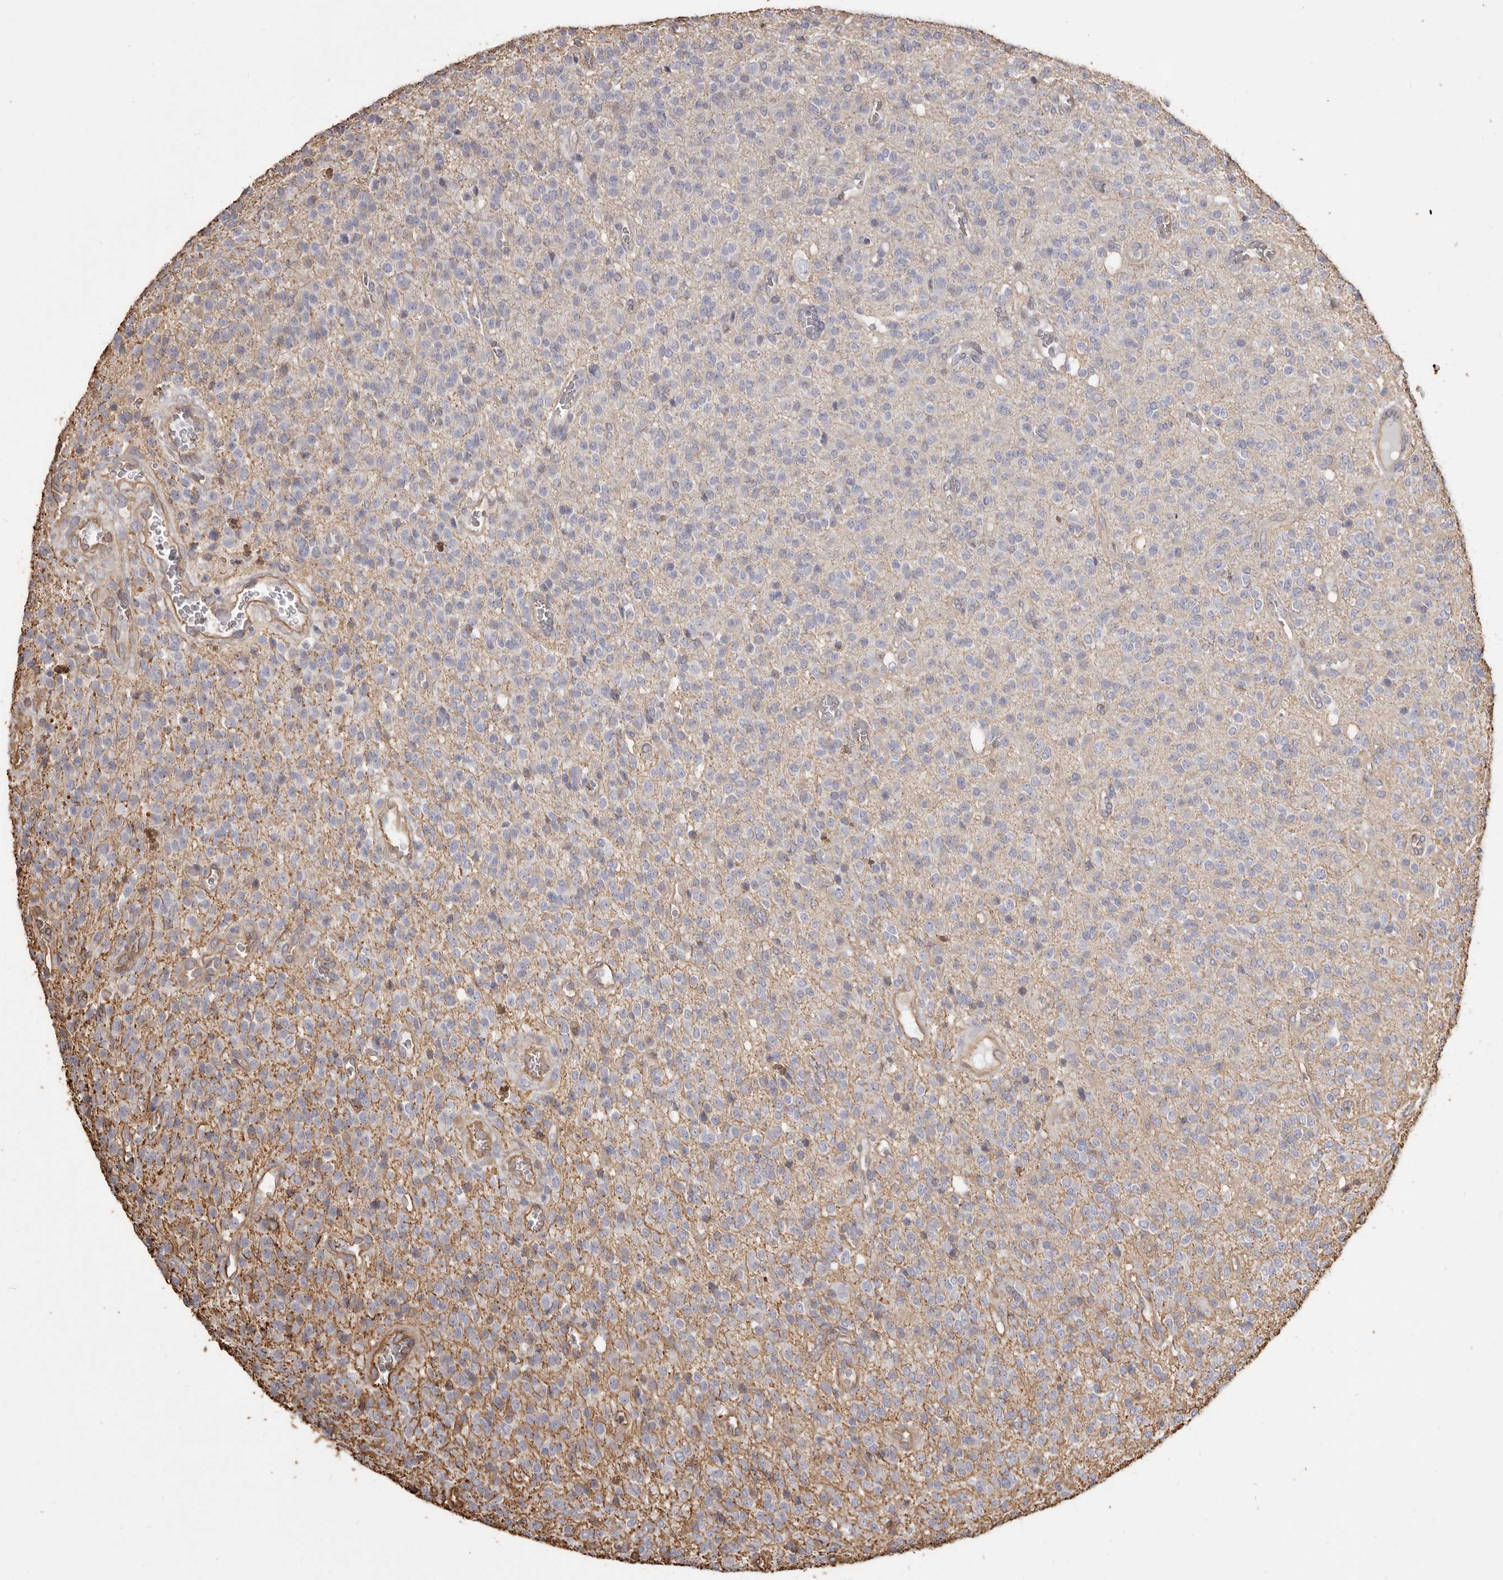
{"staining": {"intensity": "negative", "quantity": "none", "location": "none"}, "tissue": "glioma", "cell_type": "Tumor cells", "image_type": "cancer", "snomed": [{"axis": "morphology", "description": "Glioma, malignant, High grade"}, {"axis": "topography", "description": "Brain"}], "caption": "Human glioma stained for a protein using immunohistochemistry exhibits no expression in tumor cells.", "gene": "MTURN", "patient": {"sex": "male", "age": 34}}